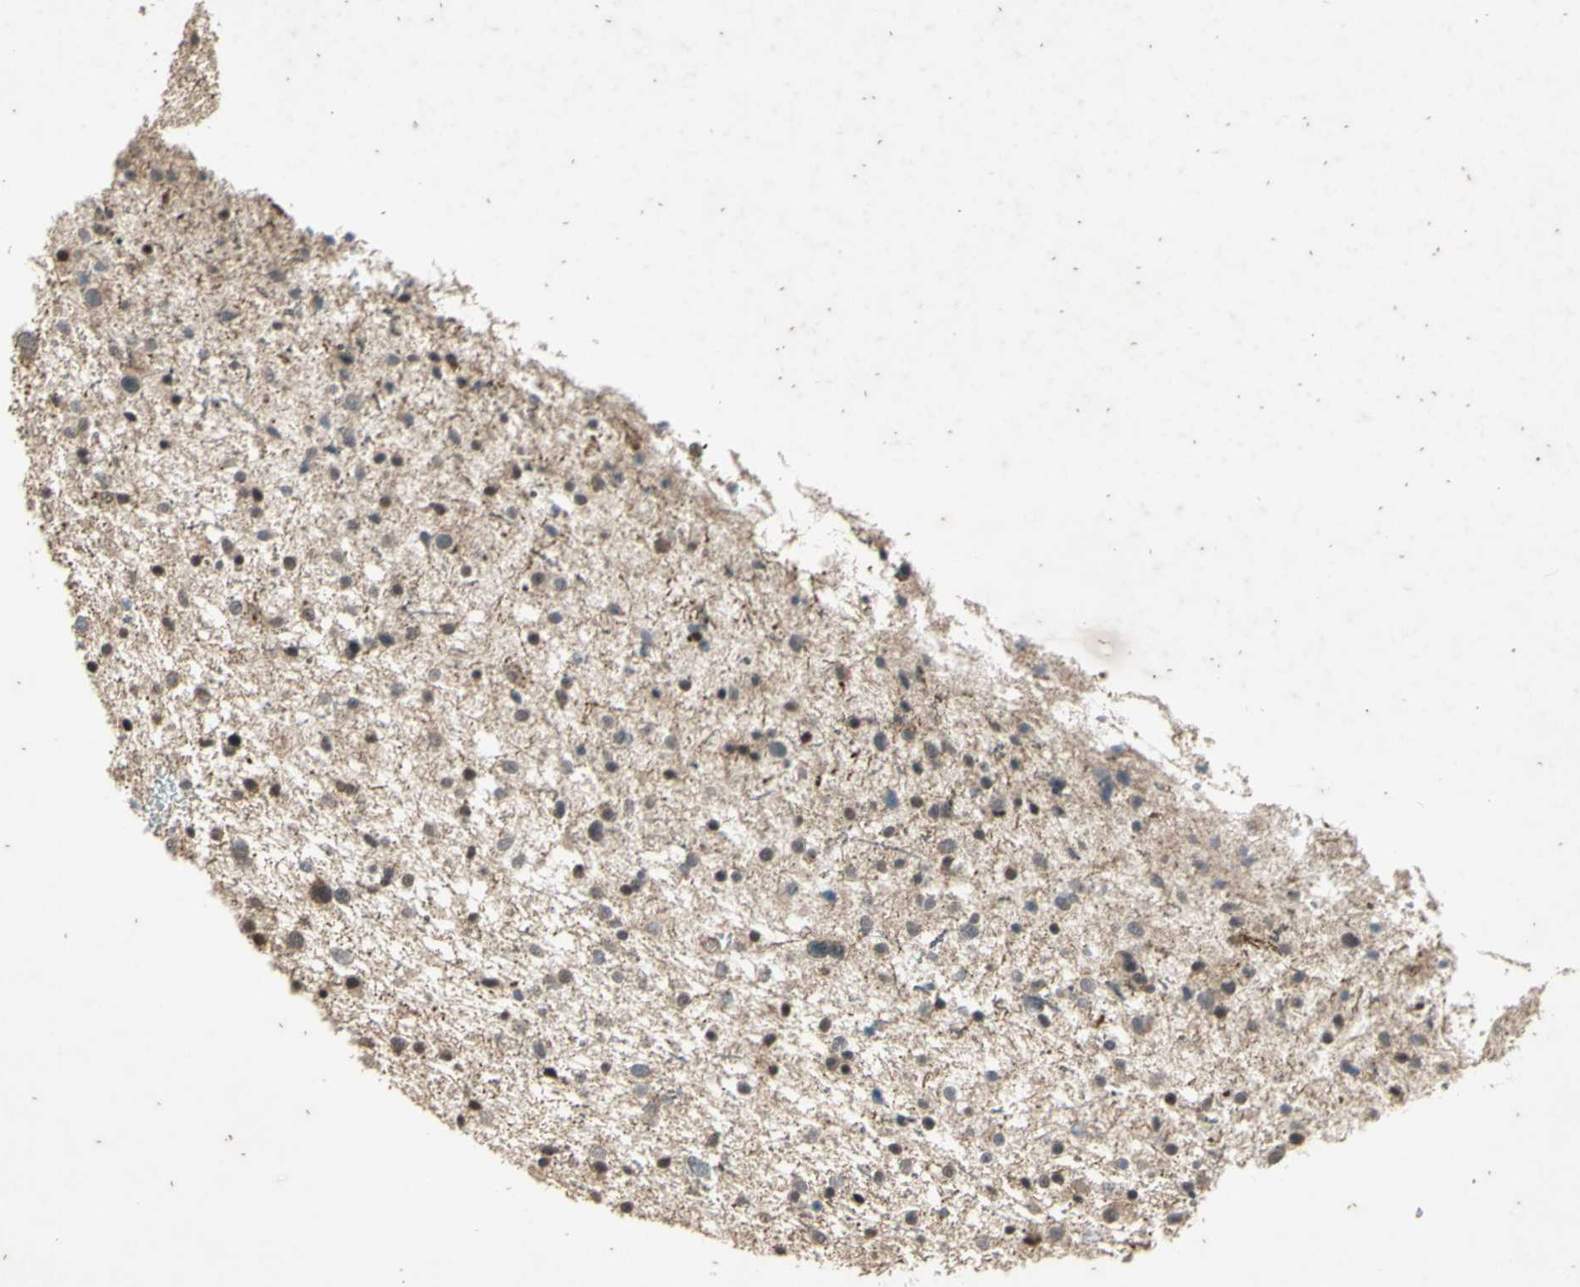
{"staining": {"intensity": "negative", "quantity": "none", "location": "none"}, "tissue": "glioma", "cell_type": "Tumor cells", "image_type": "cancer", "snomed": [{"axis": "morphology", "description": "Glioma, malignant, Low grade"}, {"axis": "topography", "description": "Brain"}], "caption": "Protein analysis of glioma exhibits no significant expression in tumor cells. (Brightfield microscopy of DAB (3,3'-diaminobenzidine) immunohistochemistry (IHC) at high magnification).", "gene": "EFNB2", "patient": {"sex": "female", "age": 37}}